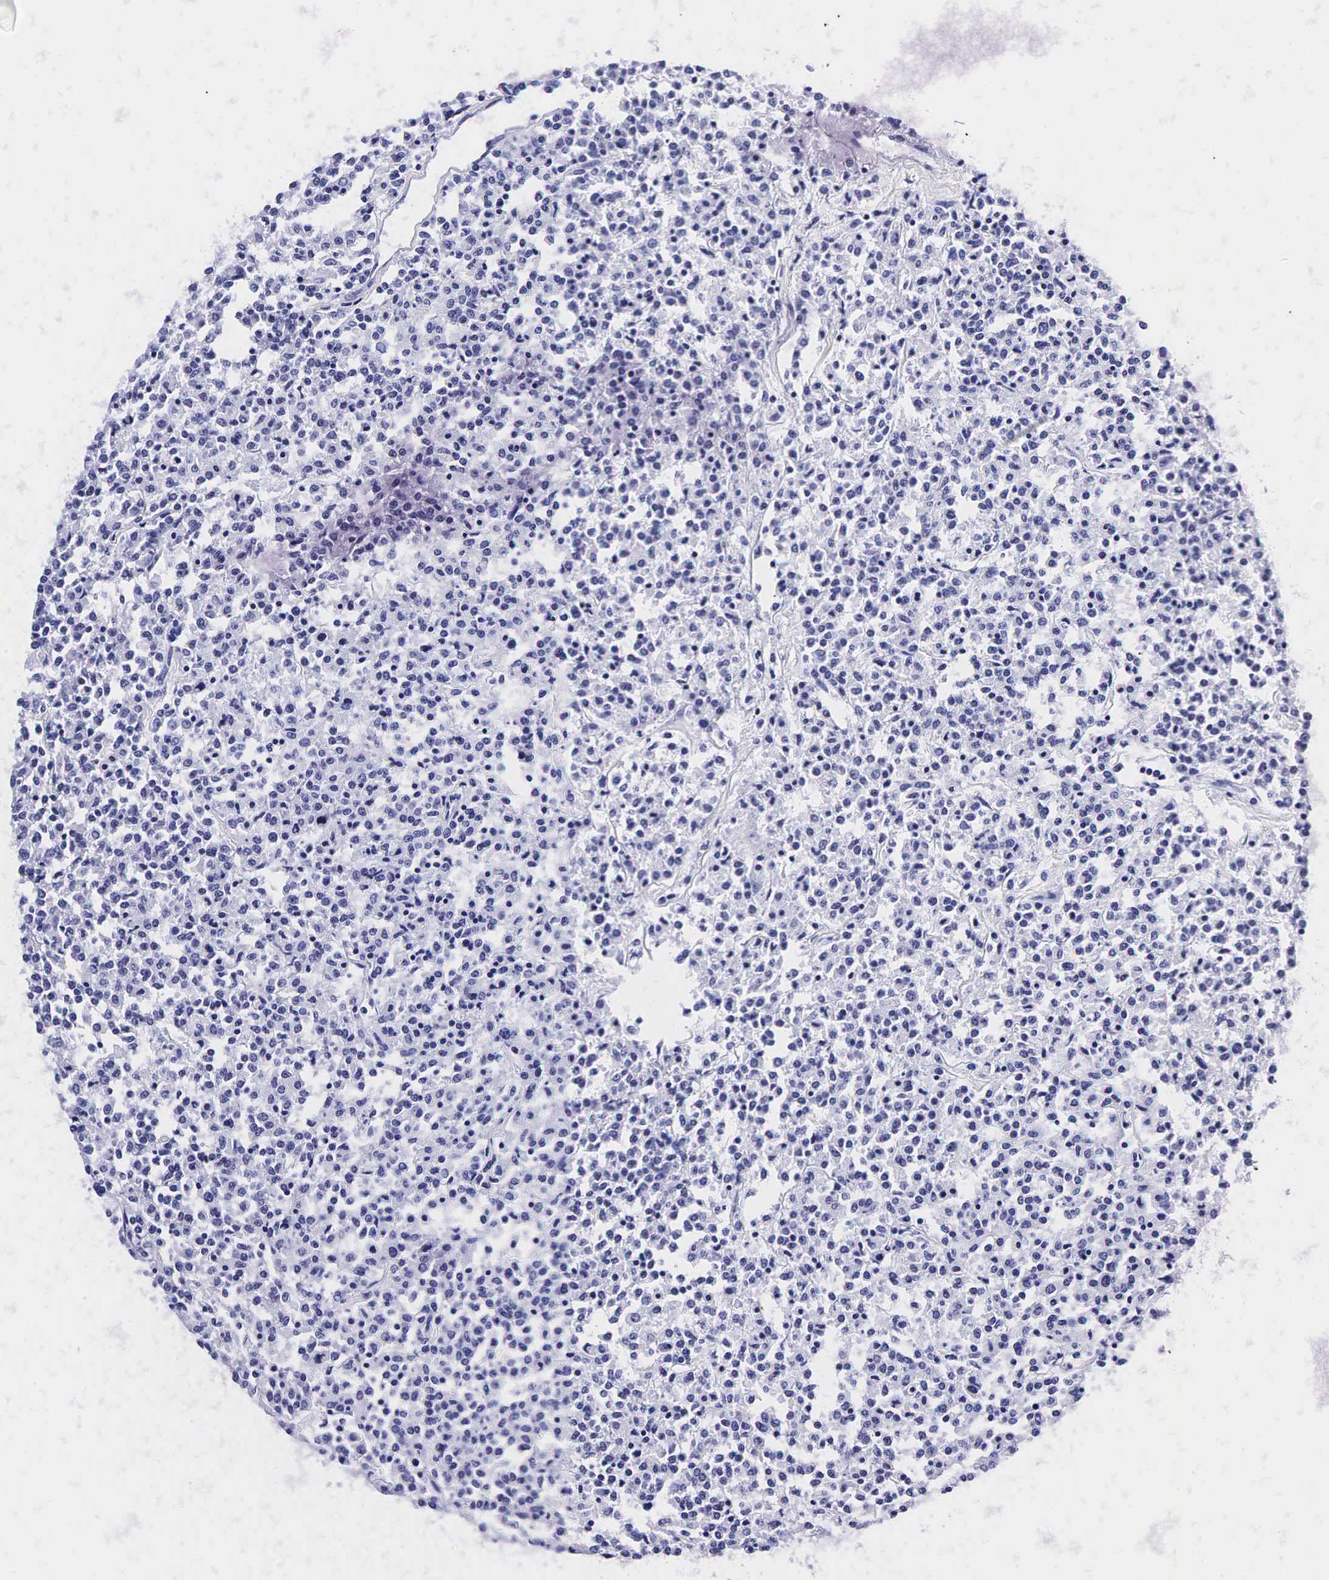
{"staining": {"intensity": "negative", "quantity": "none", "location": "none"}, "tissue": "lymphoma", "cell_type": "Tumor cells", "image_type": "cancer", "snomed": [{"axis": "morphology", "description": "Malignant lymphoma, non-Hodgkin's type, Low grade"}, {"axis": "topography", "description": "Small intestine"}], "caption": "Low-grade malignant lymphoma, non-Hodgkin's type stained for a protein using IHC displays no expression tumor cells.", "gene": "KLK3", "patient": {"sex": "female", "age": 59}}